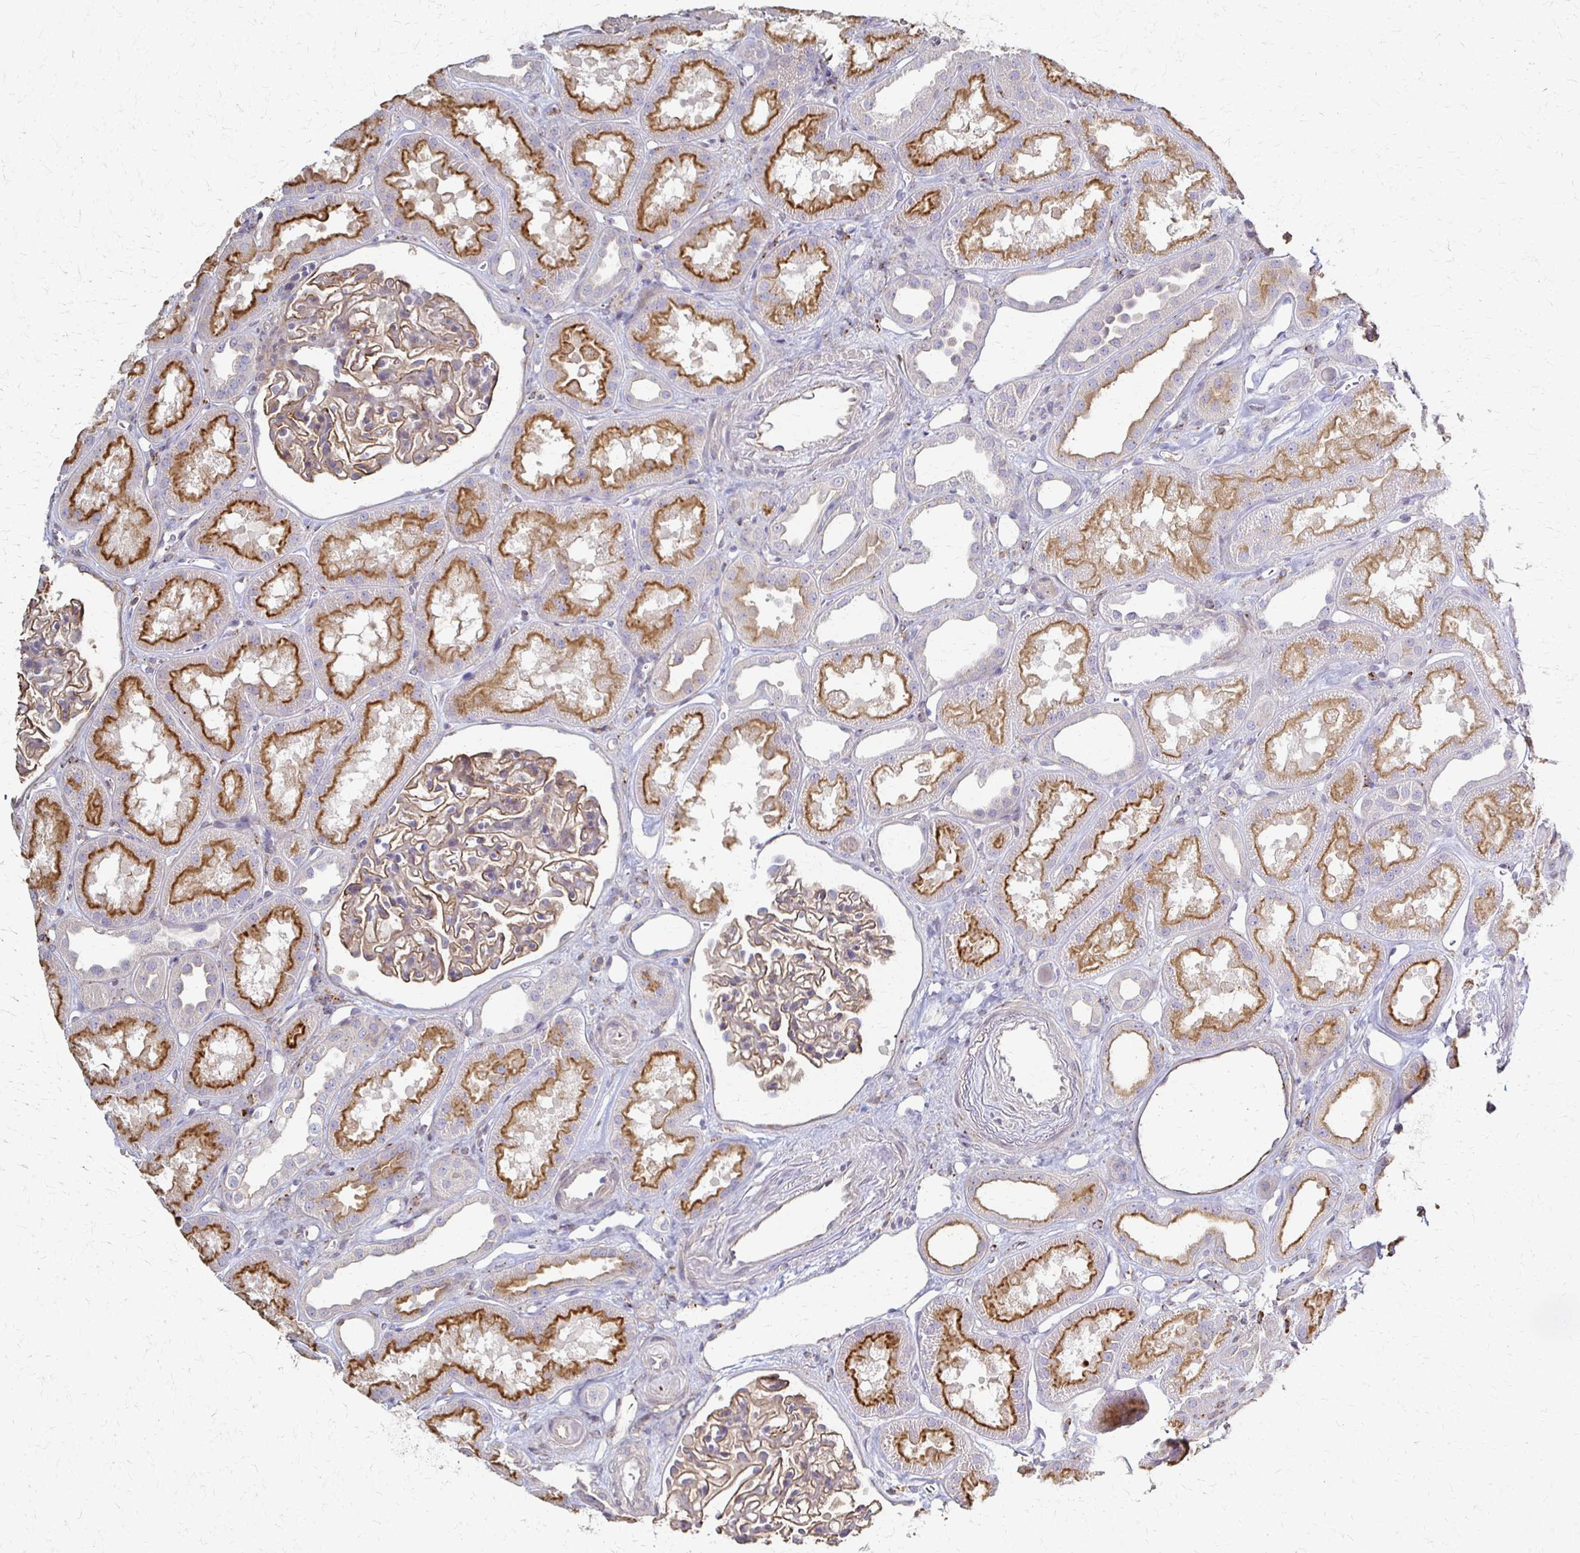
{"staining": {"intensity": "moderate", "quantity": "25%-75%", "location": "cytoplasmic/membranous"}, "tissue": "kidney", "cell_type": "Cells in glomeruli", "image_type": "normal", "snomed": [{"axis": "morphology", "description": "Normal tissue, NOS"}, {"axis": "topography", "description": "Kidney"}], "caption": "This image shows immunohistochemistry staining of normal kidney, with medium moderate cytoplasmic/membranous staining in approximately 25%-75% of cells in glomeruli.", "gene": "C1QTNF7", "patient": {"sex": "male", "age": 61}}